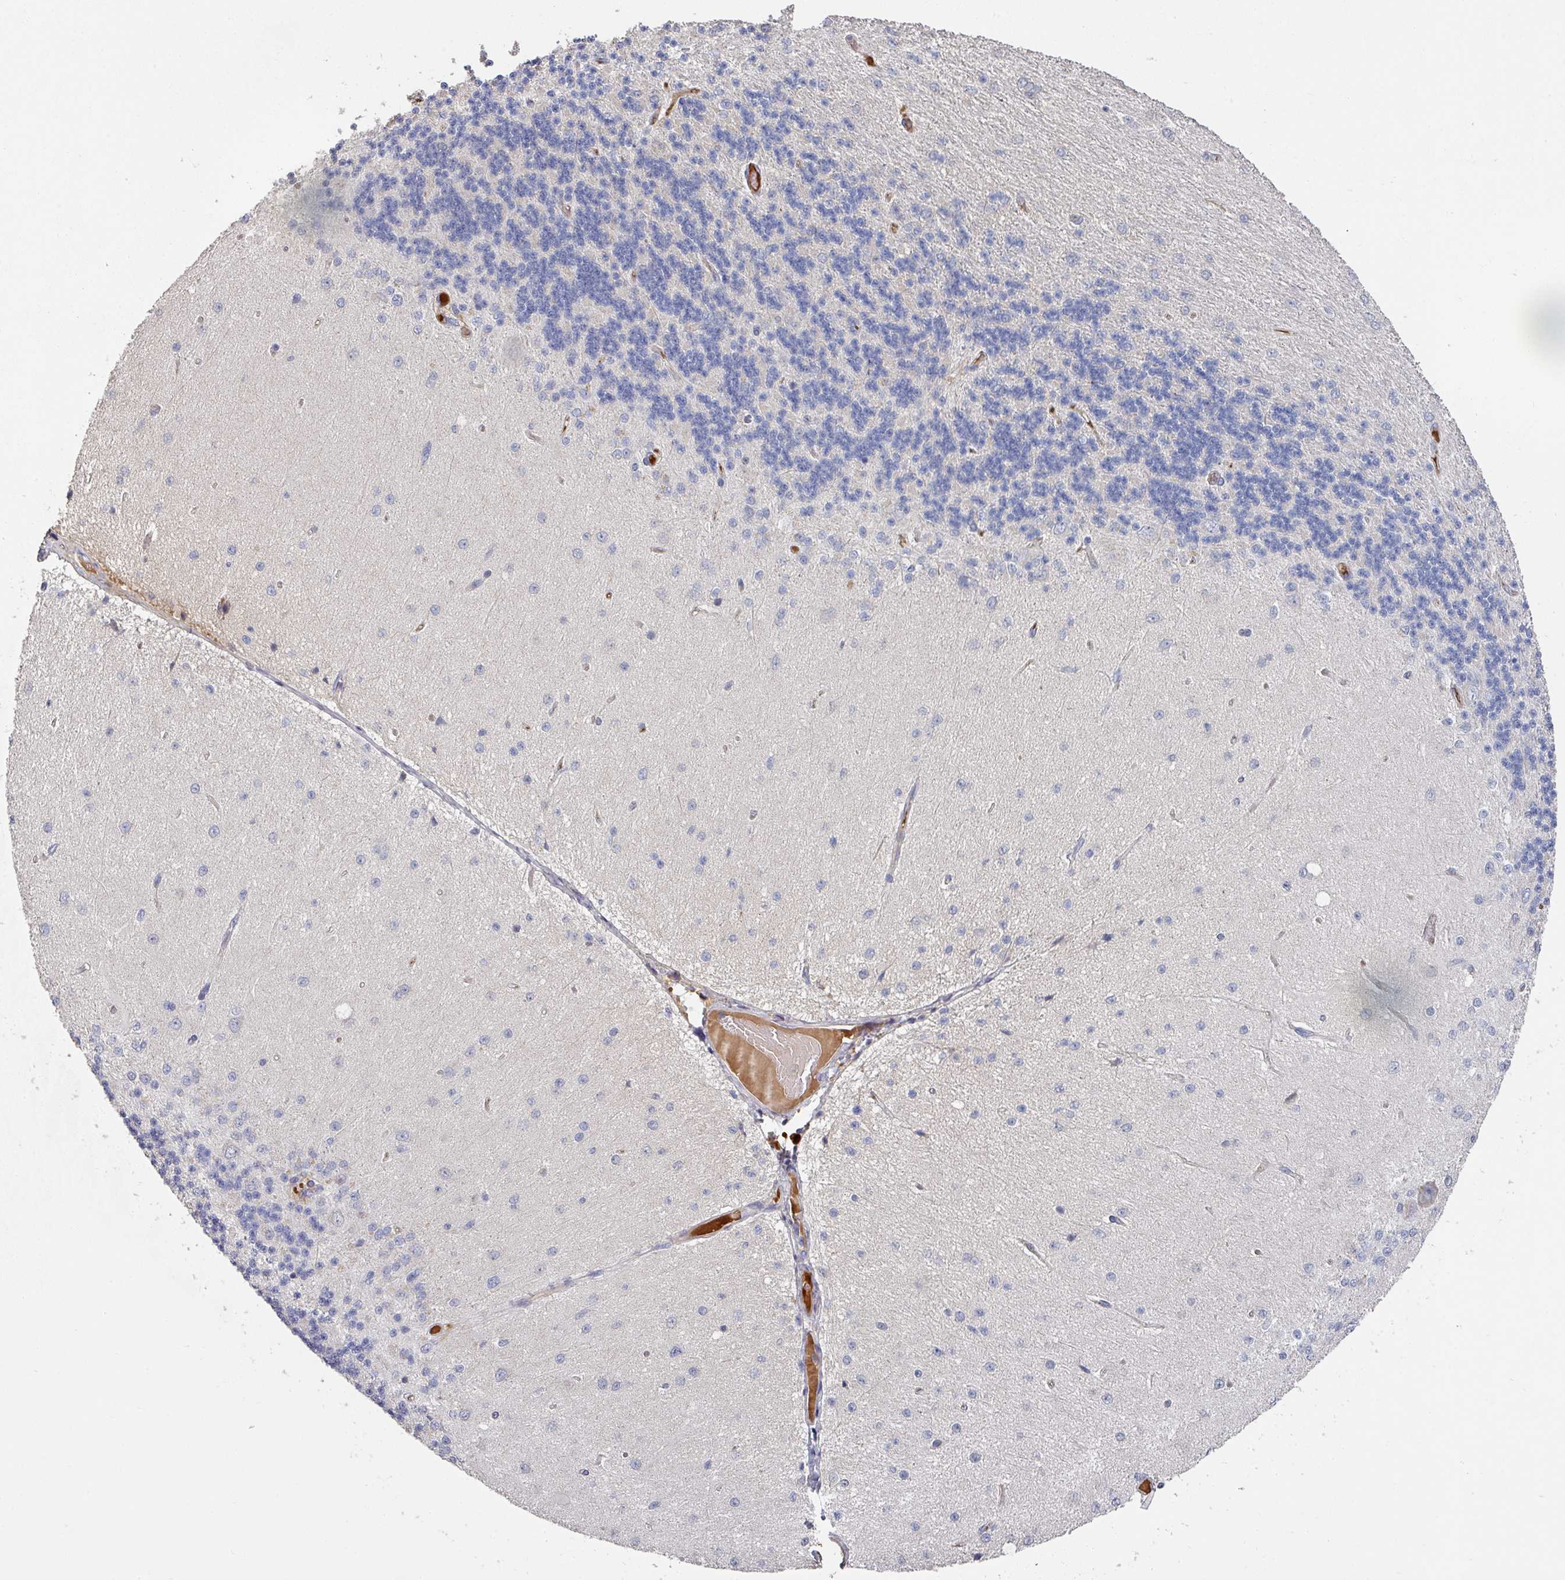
{"staining": {"intensity": "negative", "quantity": "none", "location": "none"}, "tissue": "cerebellum", "cell_type": "Cells in granular layer", "image_type": "normal", "snomed": [{"axis": "morphology", "description": "Normal tissue, NOS"}, {"axis": "topography", "description": "Cerebellum"}], "caption": "This is an IHC histopathology image of normal cerebellum. There is no expression in cells in granular layer.", "gene": "ENSG00000249773", "patient": {"sex": "female", "age": 29}}